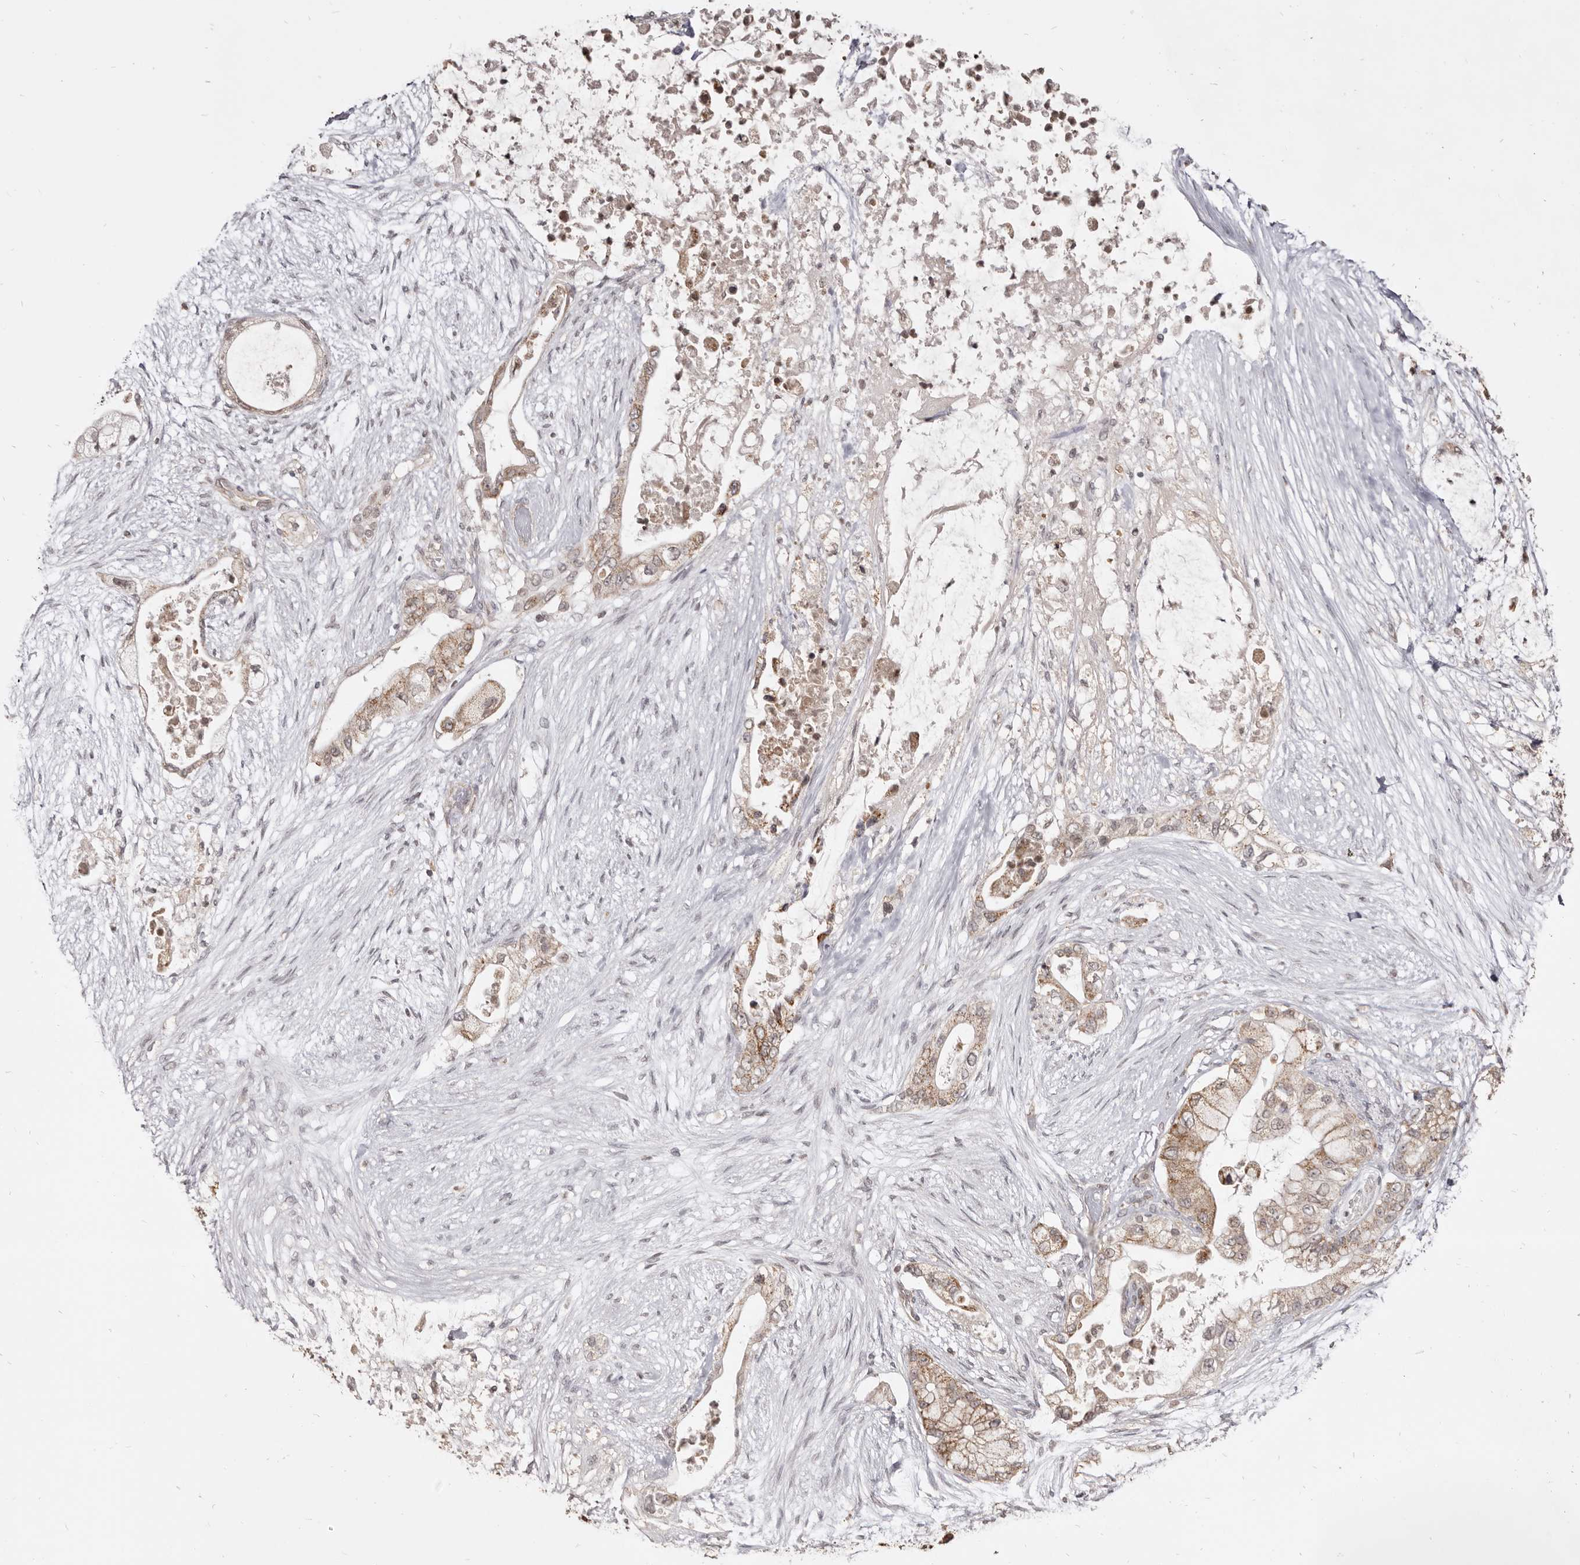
{"staining": {"intensity": "moderate", "quantity": ">75%", "location": "cytoplasmic/membranous"}, "tissue": "pancreatic cancer", "cell_type": "Tumor cells", "image_type": "cancer", "snomed": [{"axis": "morphology", "description": "Adenocarcinoma, NOS"}, {"axis": "topography", "description": "Pancreas"}], "caption": "Protein expression analysis of human pancreatic cancer (adenocarcinoma) reveals moderate cytoplasmic/membranous positivity in about >75% of tumor cells.", "gene": "THUMPD1", "patient": {"sex": "male", "age": 53}}